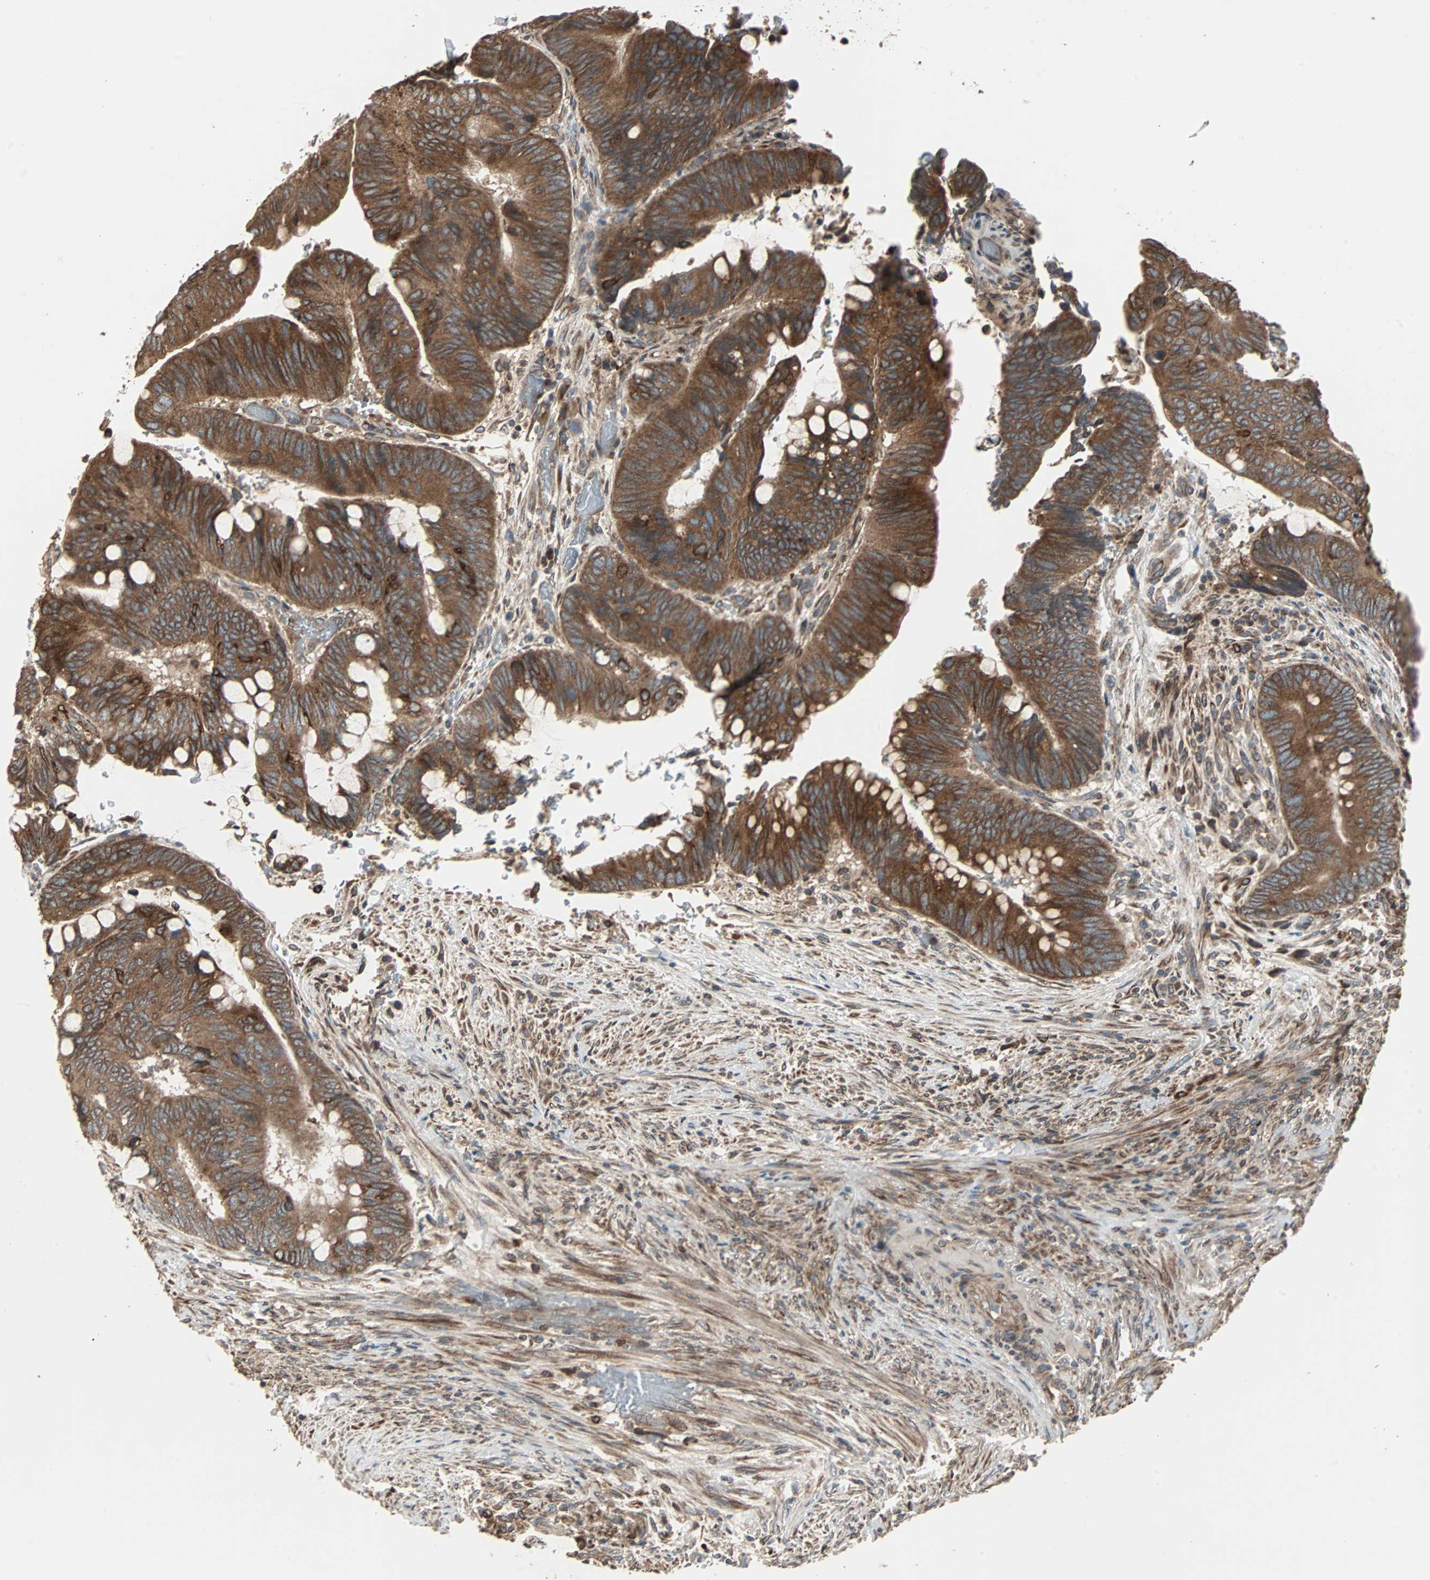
{"staining": {"intensity": "strong", "quantity": ">75%", "location": "cytoplasmic/membranous"}, "tissue": "colorectal cancer", "cell_type": "Tumor cells", "image_type": "cancer", "snomed": [{"axis": "morphology", "description": "Normal tissue, NOS"}, {"axis": "morphology", "description": "Adenocarcinoma, NOS"}, {"axis": "topography", "description": "Rectum"}, {"axis": "topography", "description": "Peripheral nerve tissue"}], "caption": "Strong cytoplasmic/membranous protein positivity is present in approximately >75% of tumor cells in colorectal cancer.", "gene": "RAB7A", "patient": {"sex": "male", "age": 92}}